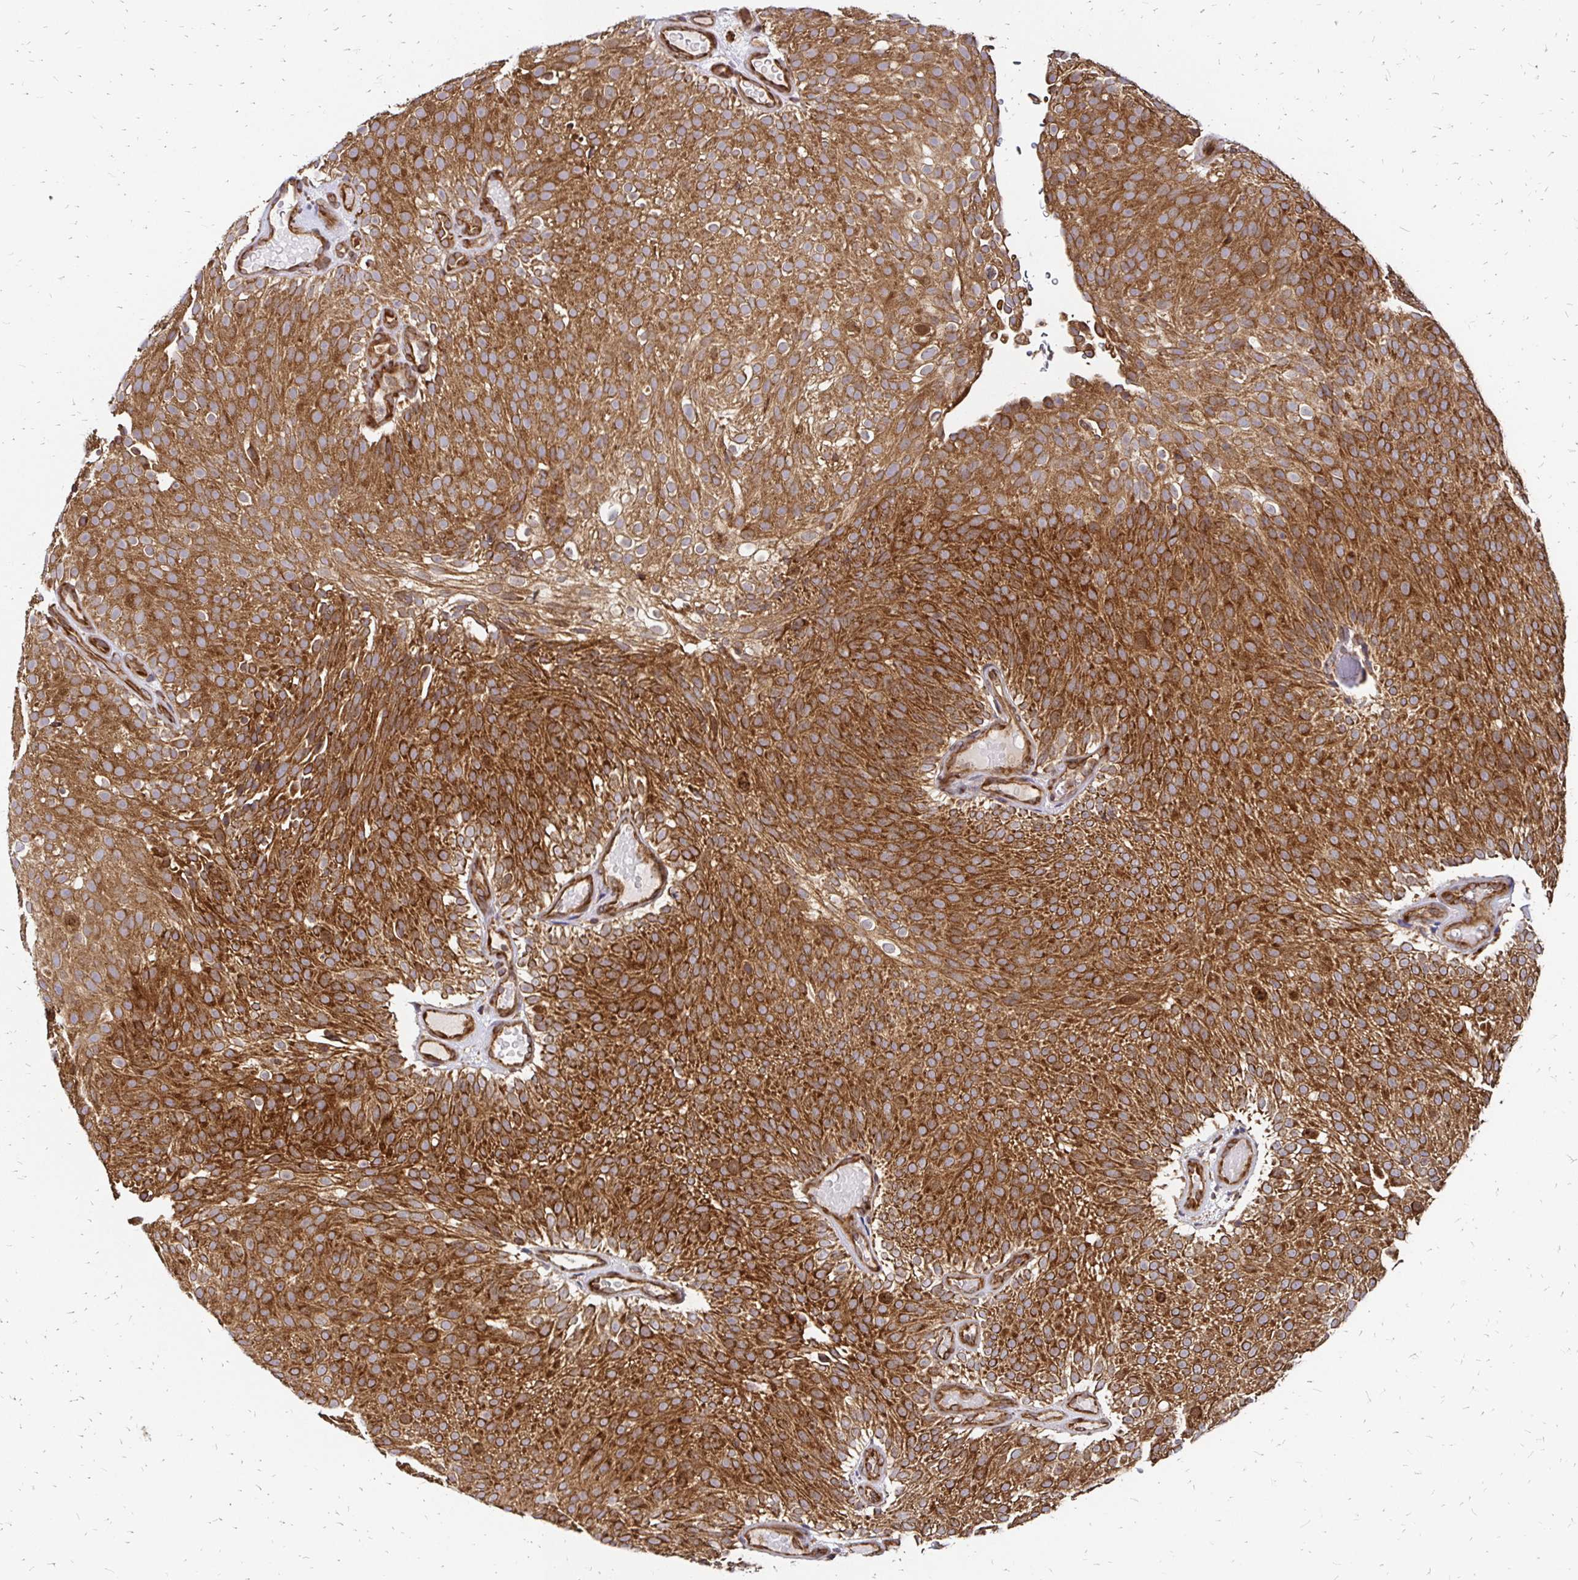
{"staining": {"intensity": "strong", "quantity": ">75%", "location": "cytoplasmic/membranous"}, "tissue": "urothelial cancer", "cell_type": "Tumor cells", "image_type": "cancer", "snomed": [{"axis": "morphology", "description": "Urothelial carcinoma, Low grade"}, {"axis": "topography", "description": "Urinary bladder"}], "caption": "A brown stain labels strong cytoplasmic/membranous staining of a protein in human low-grade urothelial carcinoma tumor cells.", "gene": "ZW10", "patient": {"sex": "male", "age": 78}}